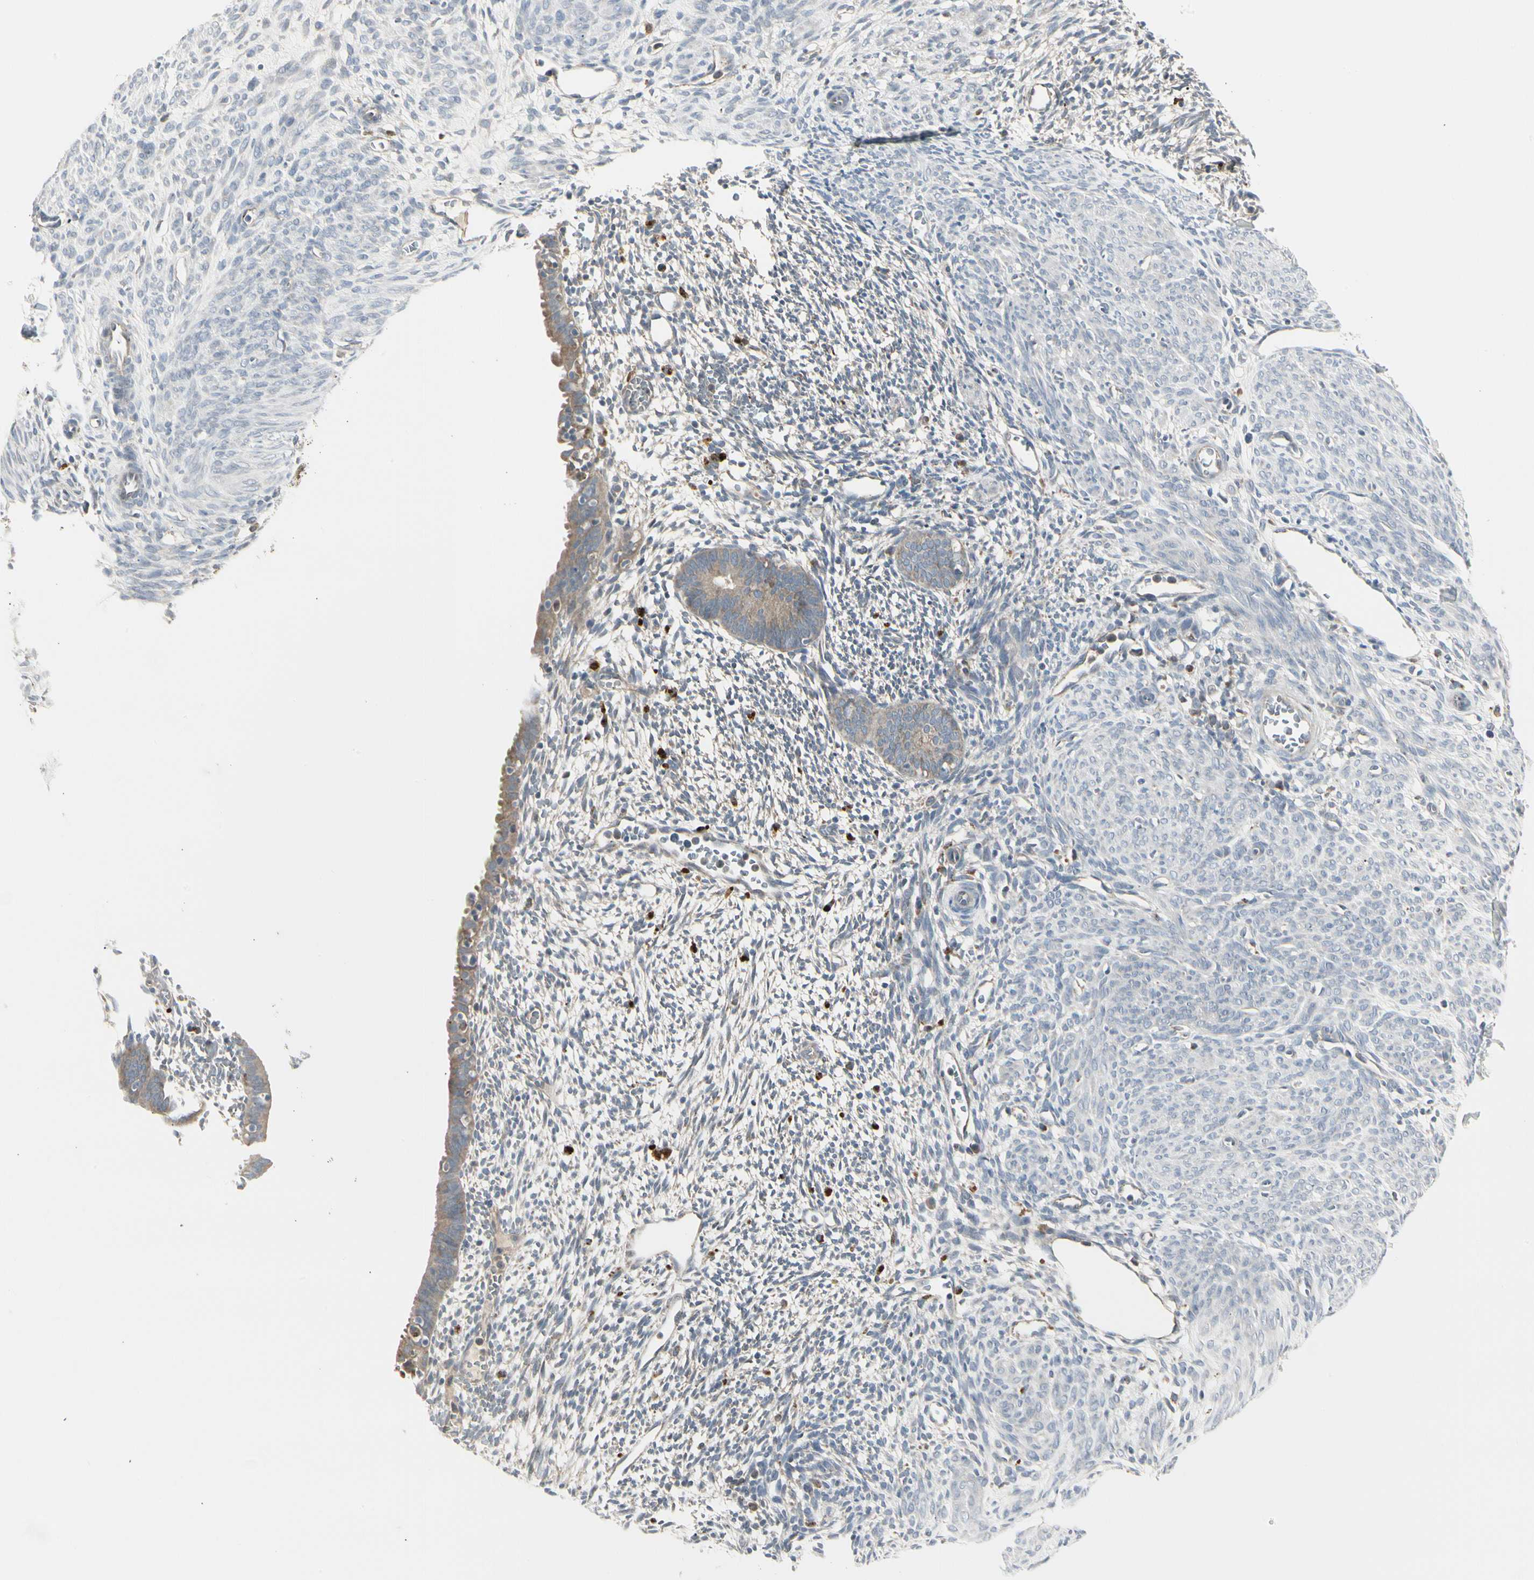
{"staining": {"intensity": "negative", "quantity": "none", "location": "none"}, "tissue": "endometrium", "cell_type": "Cells in endometrial stroma", "image_type": "normal", "snomed": [{"axis": "morphology", "description": "Normal tissue, NOS"}, {"axis": "morphology", "description": "Atrophy, NOS"}, {"axis": "topography", "description": "Uterus"}, {"axis": "topography", "description": "Endometrium"}], "caption": "IHC histopathology image of unremarkable human endometrium stained for a protein (brown), which demonstrates no positivity in cells in endometrial stroma.", "gene": "GRN", "patient": {"sex": "female", "age": 68}}